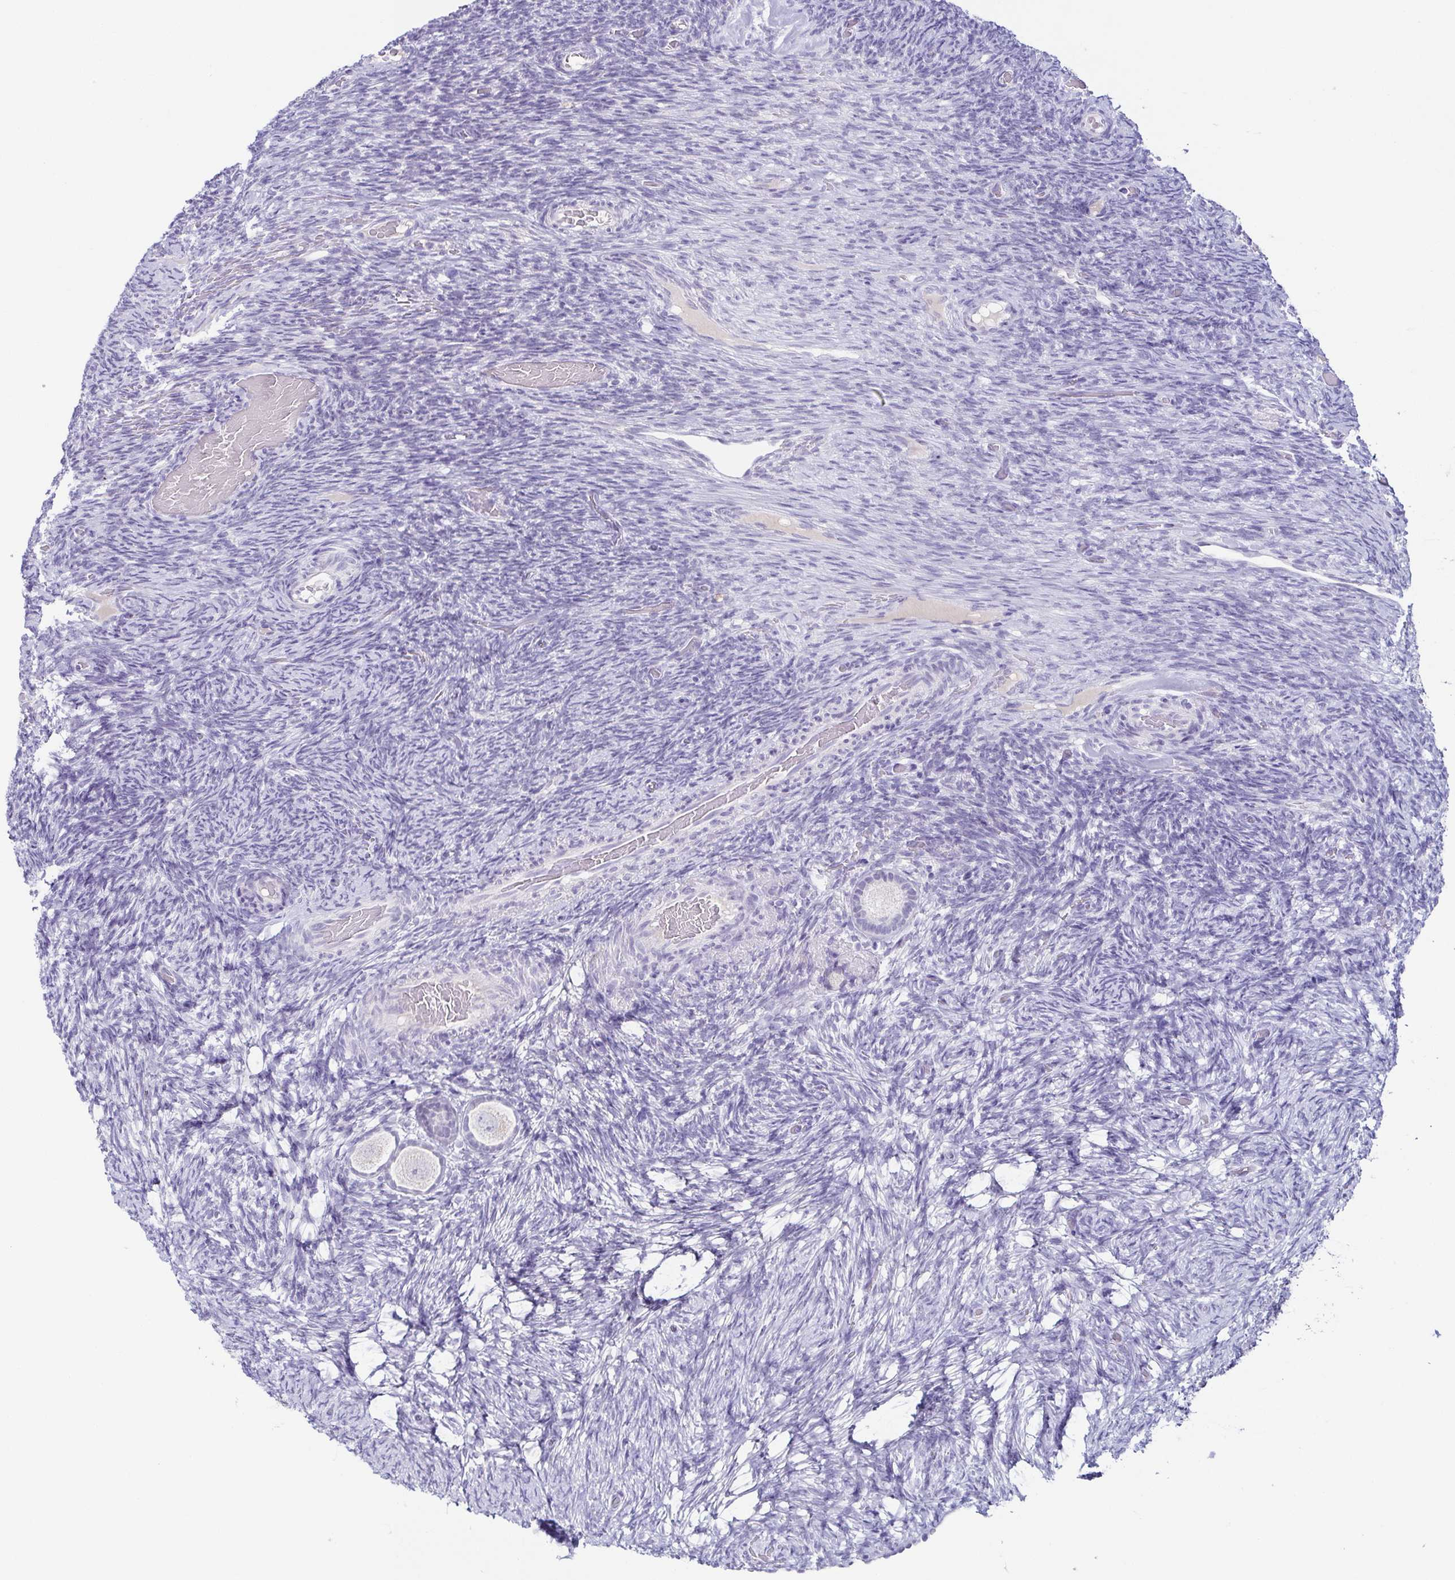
{"staining": {"intensity": "negative", "quantity": "none", "location": "none"}, "tissue": "ovary", "cell_type": "Follicle cells", "image_type": "normal", "snomed": [{"axis": "morphology", "description": "Normal tissue, NOS"}, {"axis": "topography", "description": "Ovary"}], "caption": "DAB immunohistochemical staining of unremarkable human ovary exhibits no significant positivity in follicle cells. (IHC, brightfield microscopy, high magnification).", "gene": "TP73", "patient": {"sex": "female", "age": 34}}